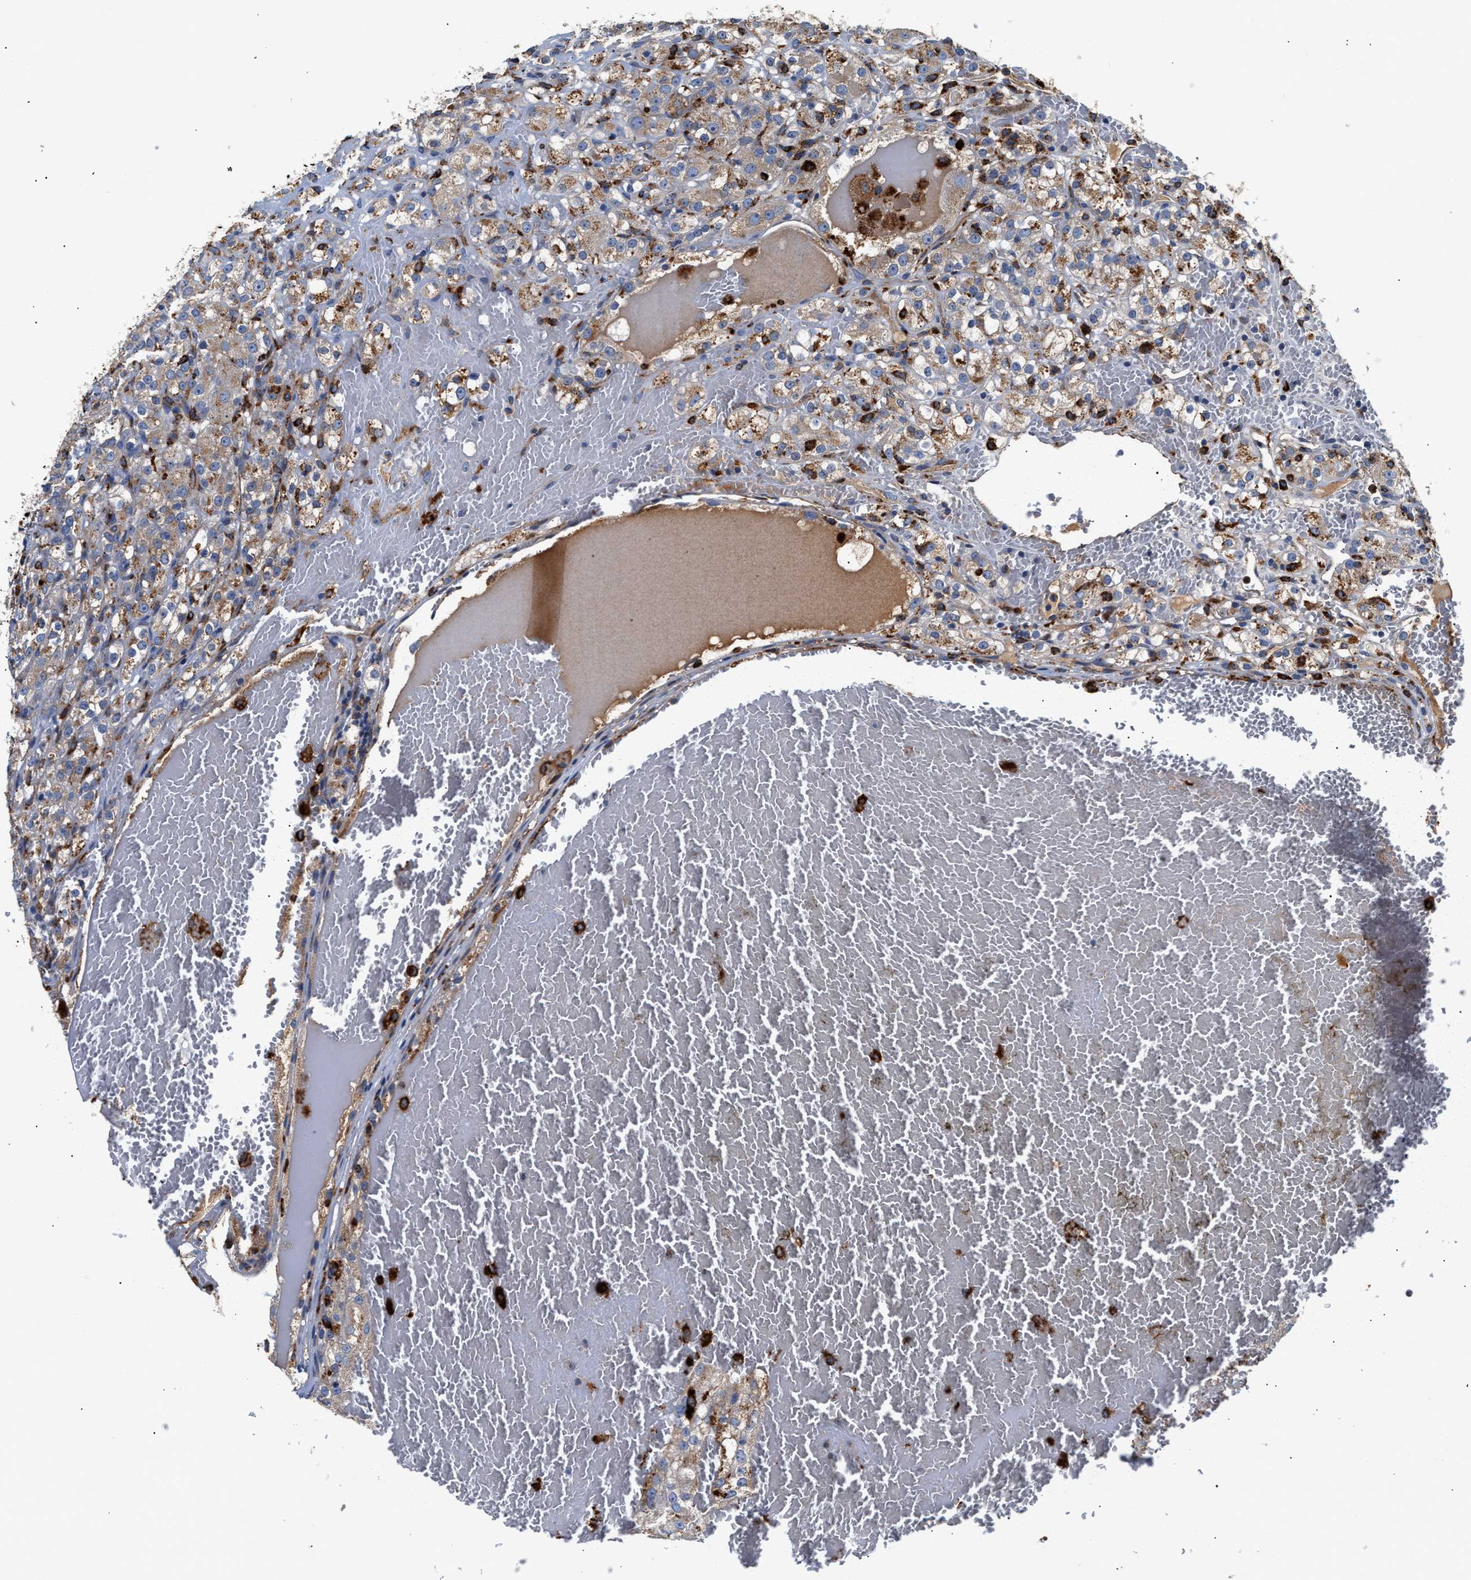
{"staining": {"intensity": "moderate", "quantity": ">75%", "location": "cytoplasmic/membranous"}, "tissue": "renal cancer", "cell_type": "Tumor cells", "image_type": "cancer", "snomed": [{"axis": "morphology", "description": "Normal tissue, NOS"}, {"axis": "morphology", "description": "Adenocarcinoma, NOS"}, {"axis": "topography", "description": "Kidney"}], "caption": "Protein expression analysis of human adenocarcinoma (renal) reveals moderate cytoplasmic/membranous staining in approximately >75% of tumor cells.", "gene": "CCDC146", "patient": {"sex": "male", "age": 61}}